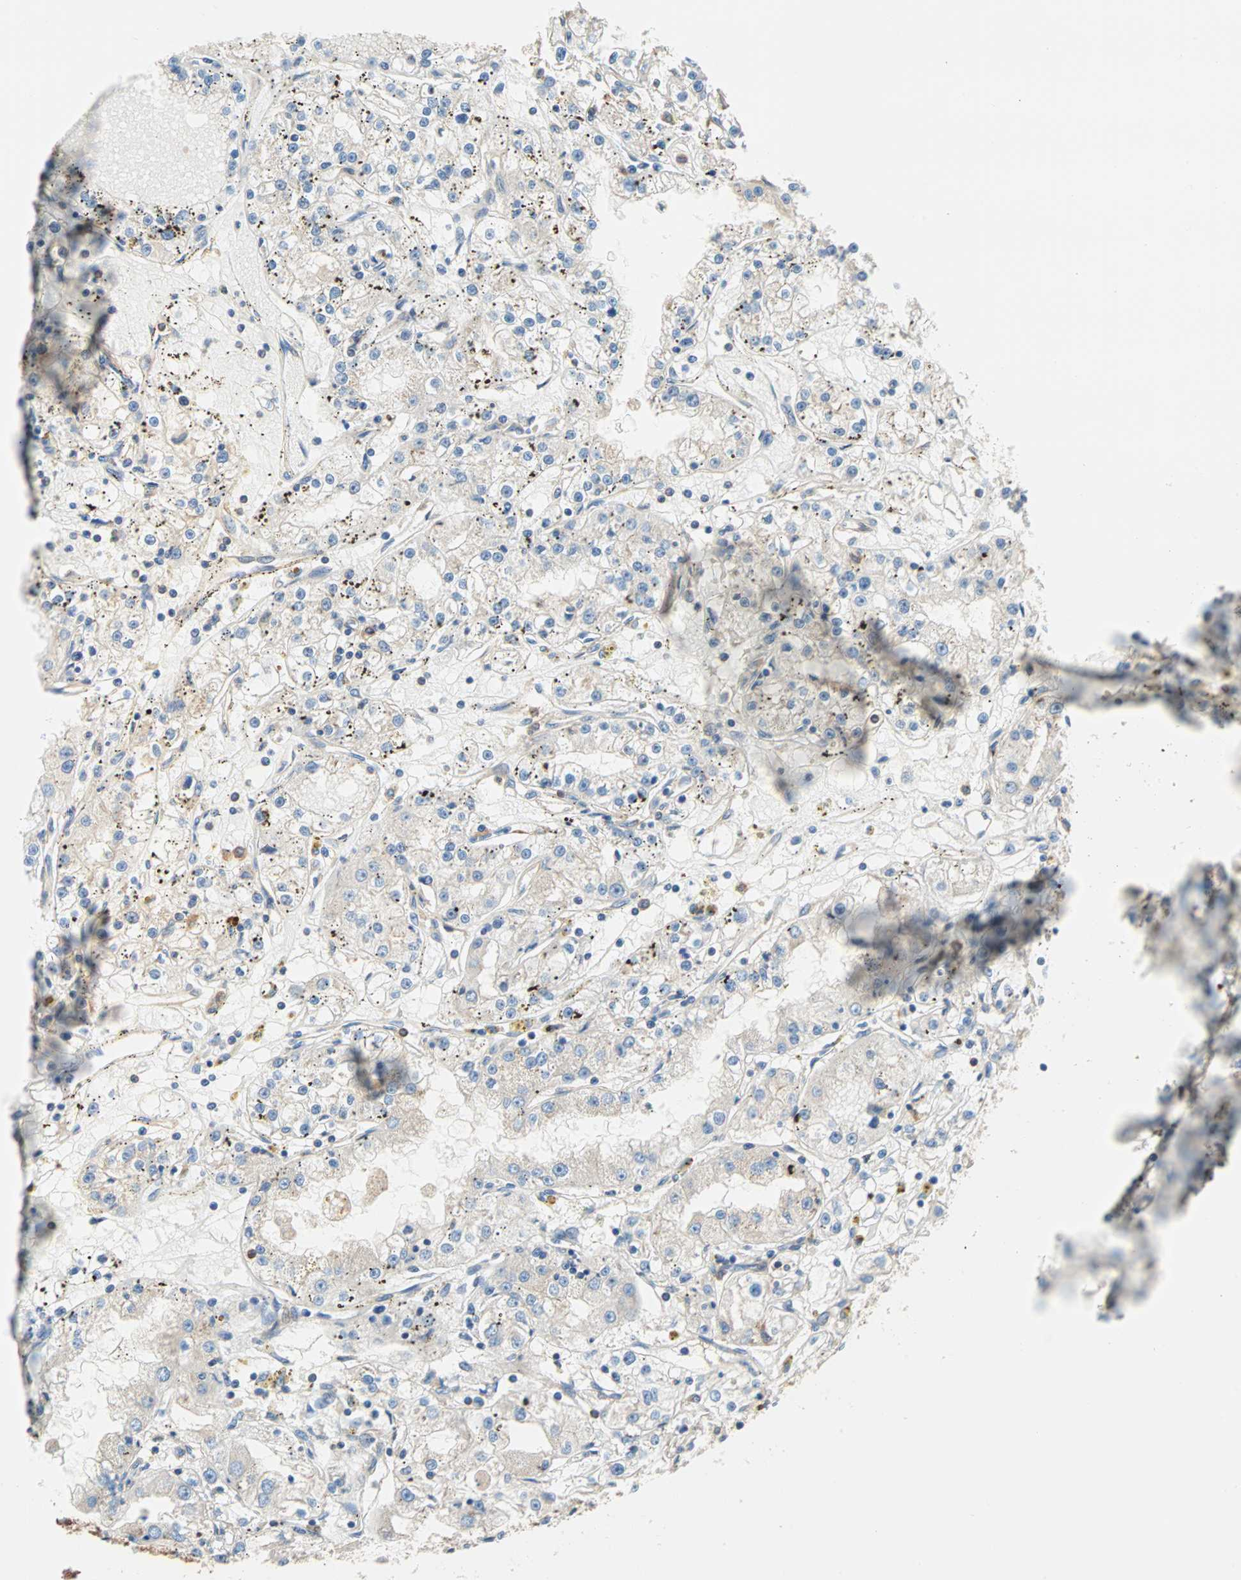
{"staining": {"intensity": "negative", "quantity": "none", "location": "none"}, "tissue": "renal cancer", "cell_type": "Tumor cells", "image_type": "cancer", "snomed": [{"axis": "morphology", "description": "Adenocarcinoma, NOS"}, {"axis": "topography", "description": "Kidney"}], "caption": "The immunohistochemistry photomicrograph has no significant expression in tumor cells of adenocarcinoma (renal) tissue.", "gene": "EEF2", "patient": {"sex": "male", "age": 56}}